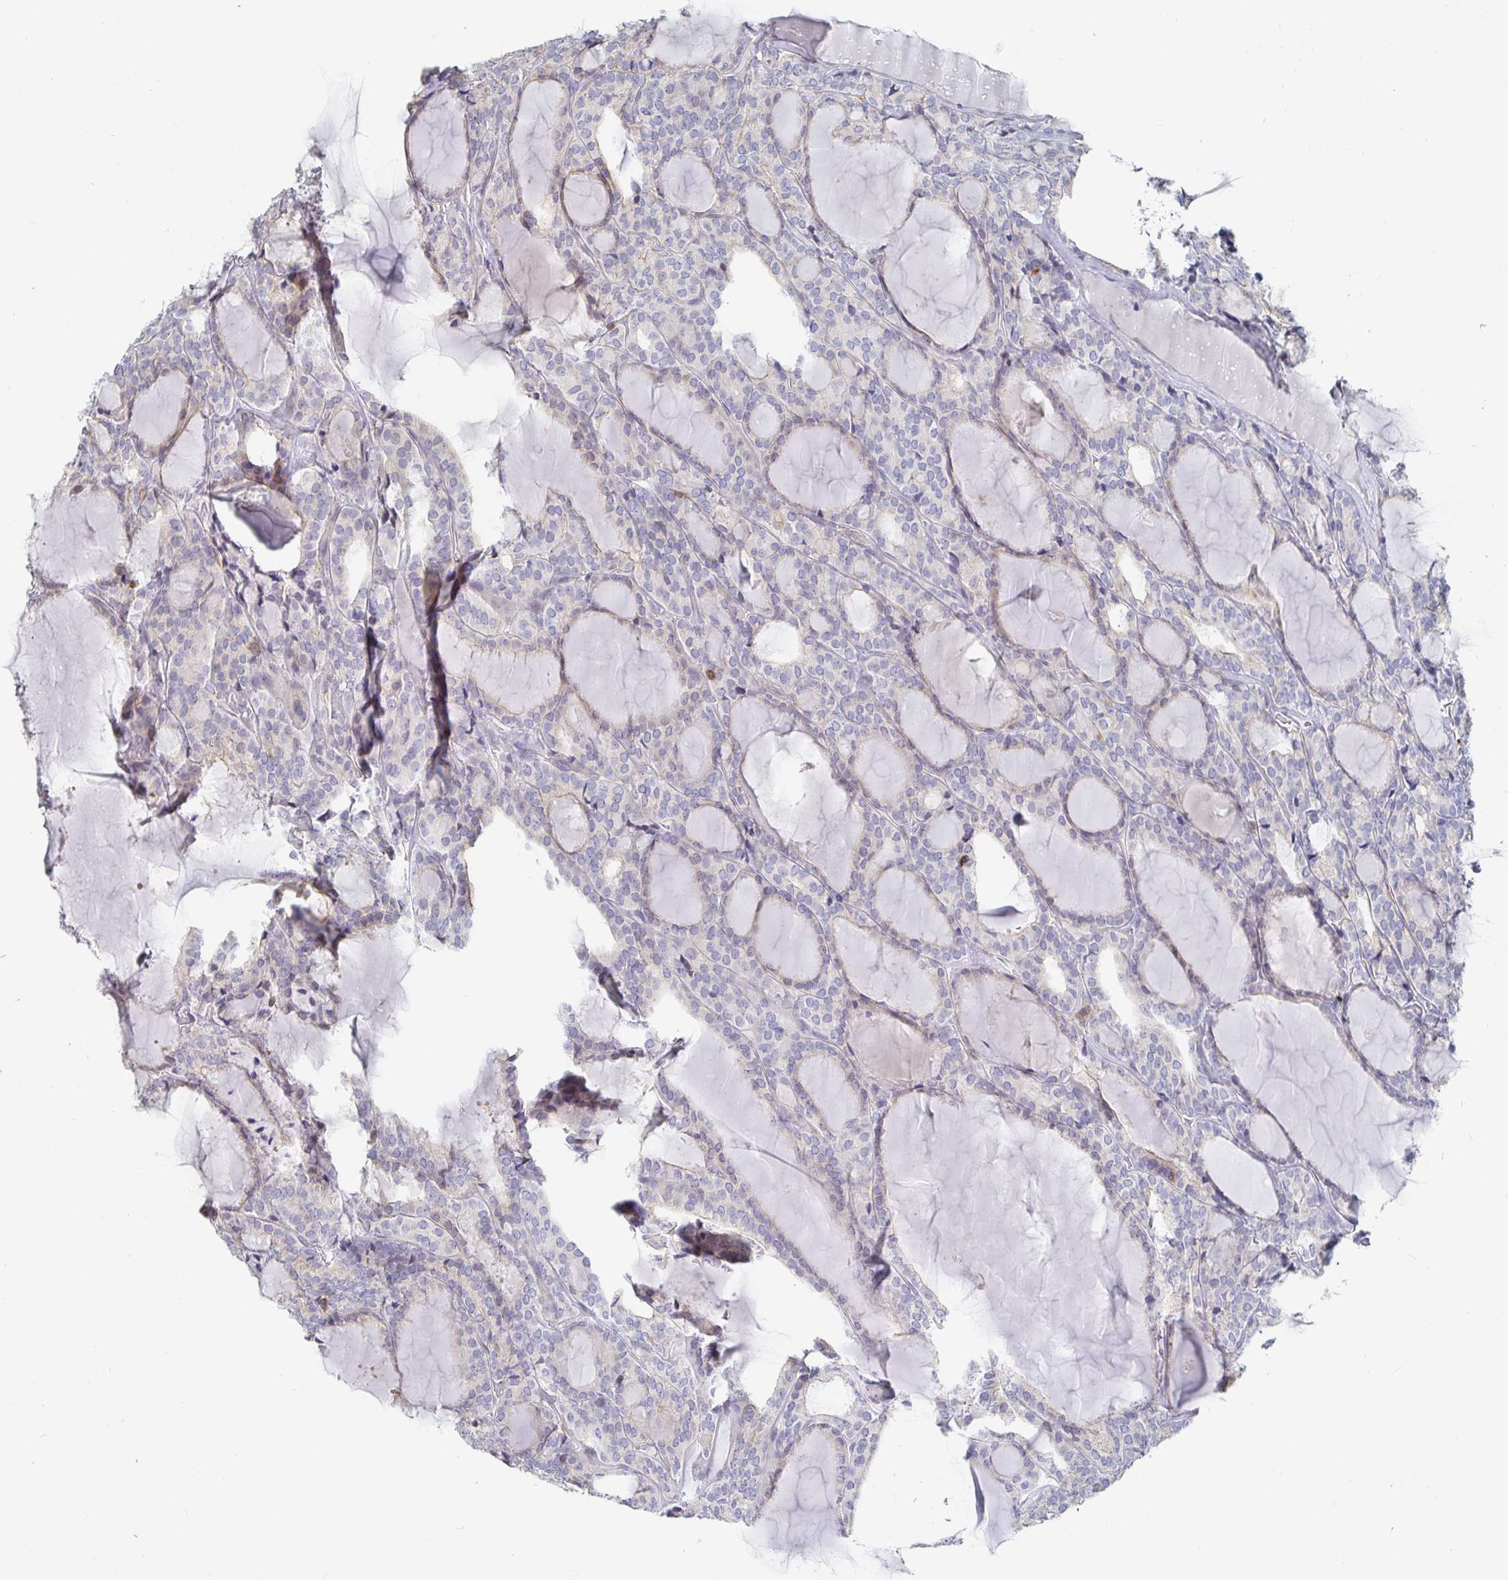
{"staining": {"intensity": "negative", "quantity": "none", "location": "none"}, "tissue": "thyroid cancer", "cell_type": "Tumor cells", "image_type": "cancer", "snomed": [{"axis": "morphology", "description": "Follicular adenoma carcinoma, NOS"}, {"axis": "topography", "description": "Thyroid gland"}], "caption": "The photomicrograph exhibits no significant staining in tumor cells of thyroid follicular adenoma carcinoma.", "gene": "PIK3CD", "patient": {"sex": "male", "age": 74}}